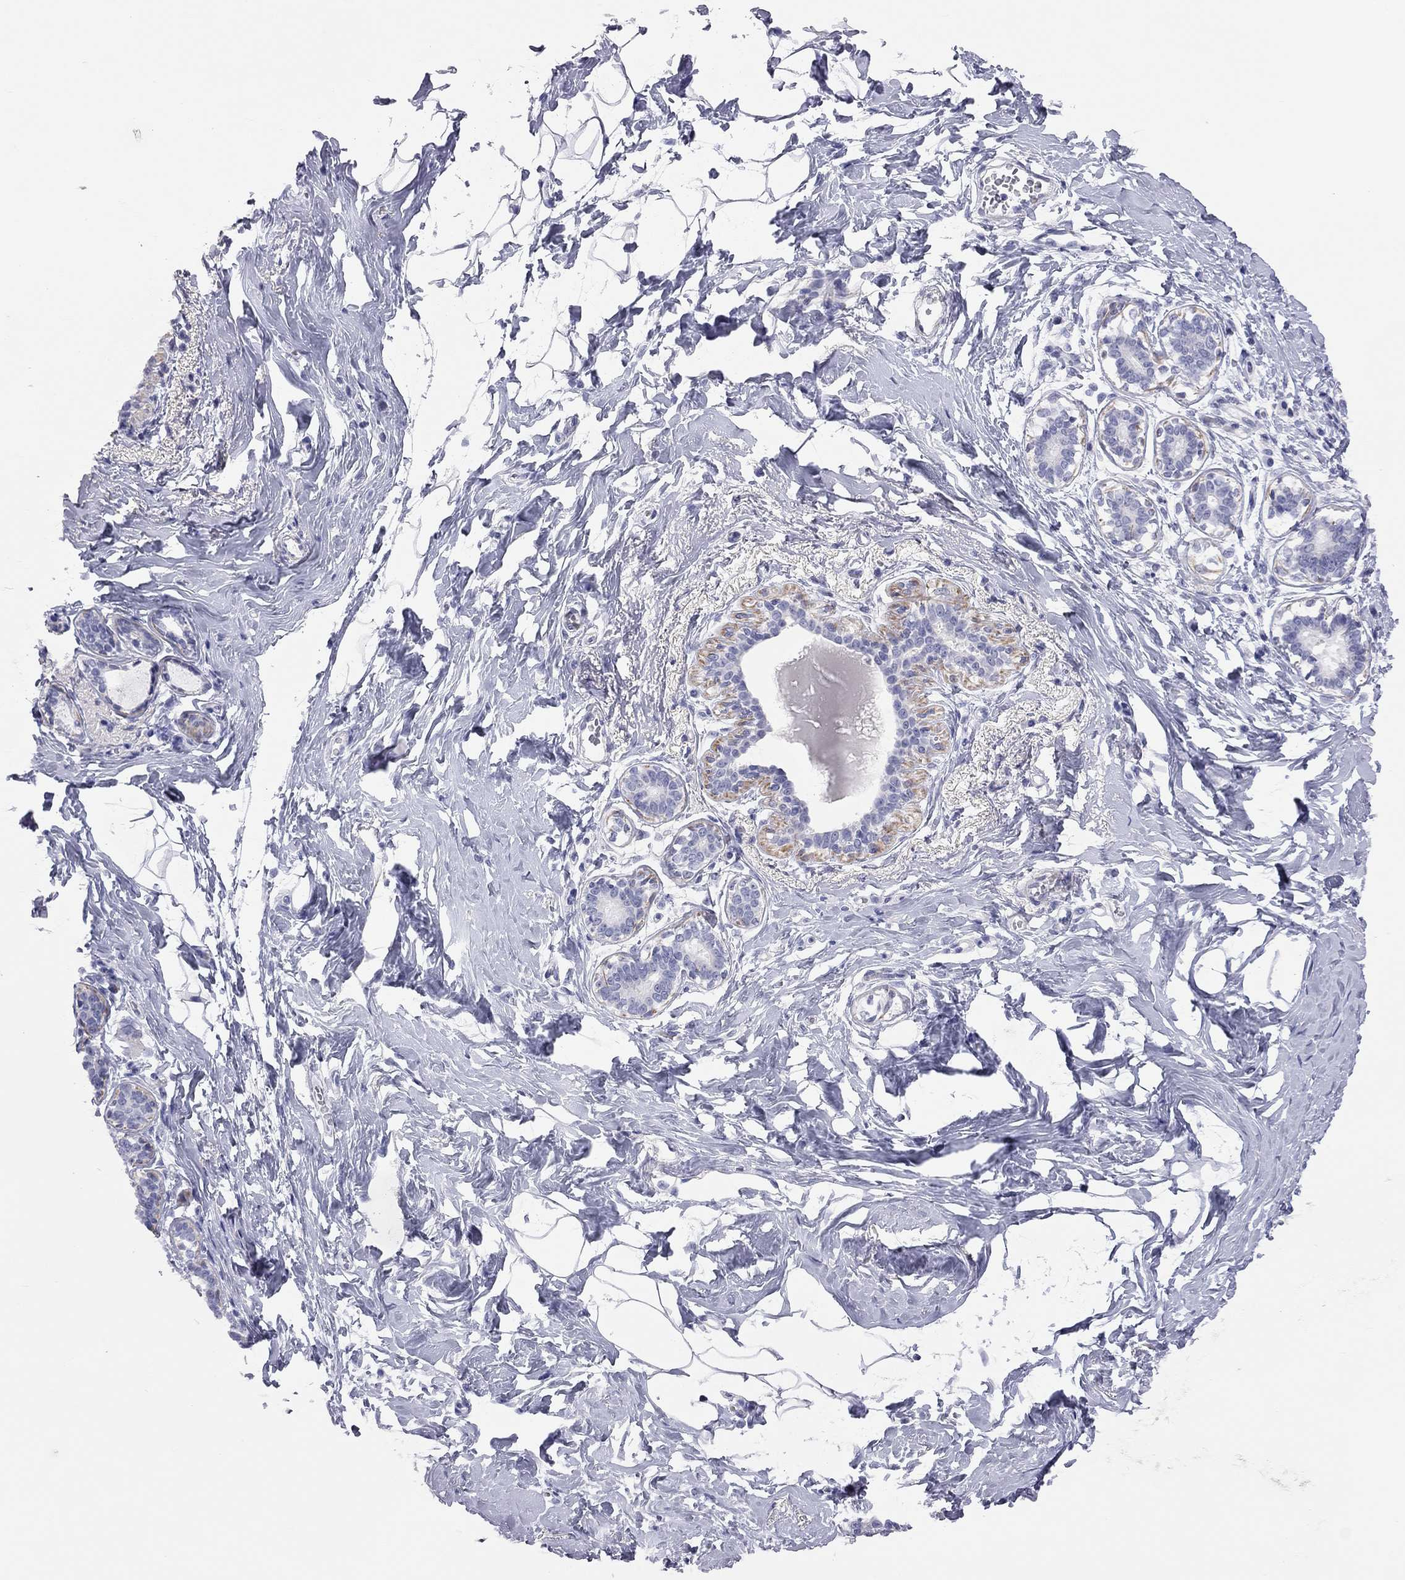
{"staining": {"intensity": "negative", "quantity": "none", "location": "none"}, "tissue": "breast", "cell_type": "Adipocytes", "image_type": "normal", "snomed": [{"axis": "morphology", "description": "Normal tissue, NOS"}, {"axis": "morphology", "description": "Lobular carcinoma, in situ"}, {"axis": "topography", "description": "Breast"}], "caption": "DAB (3,3'-diaminobenzidine) immunohistochemical staining of benign human breast exhibits no significant staining in adipocytes.", "gene": "ADCYAP1", "patient": {"sex": "female", "age": 35}}